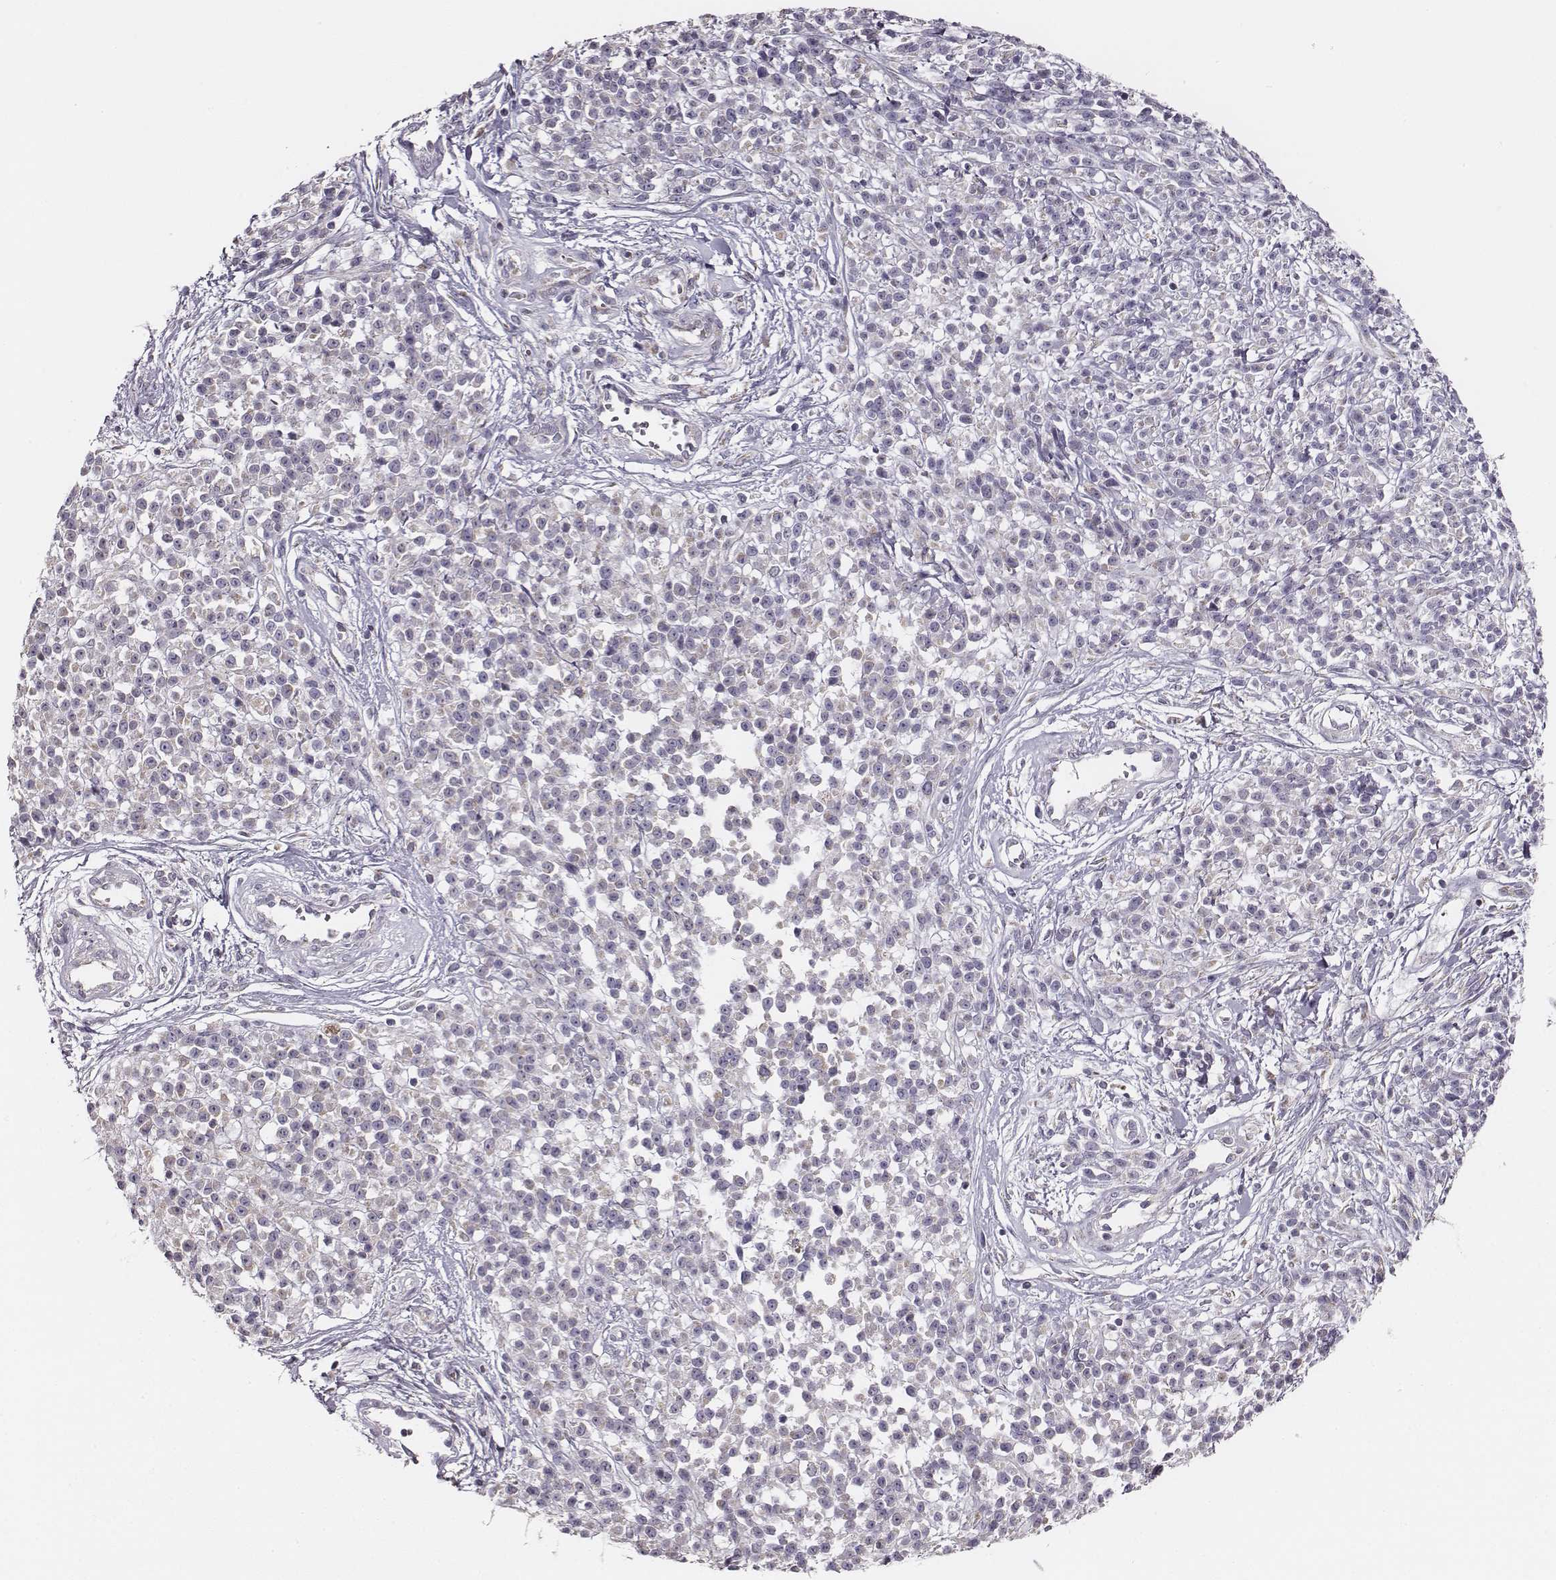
{"staining": {"intensity": "negative", "quantity": "none", "location": "none"}, "tissue": "melanoma", "cell_type": "Tumor cells", "image_type": "cancer", "snomed": [{"axis": "morphology", "description": "Malignant melanoma, NOS"}, {"axis": "topography", "description": "Skin"}, {"axis": "topography", "description": "Skin of trunk"}], "caption": "DAB (3,3'-diaminobenzidine) immunohistochemical staining of human melanoma exhibits no significant positivity in tumor cells. (Brightfield microscopy of DAB (3,3'-diaminobenzidine) immunohistochemistry at high magnification).", "gene": "UBL4B", "patient": {"sex": "male", "age": 74}}